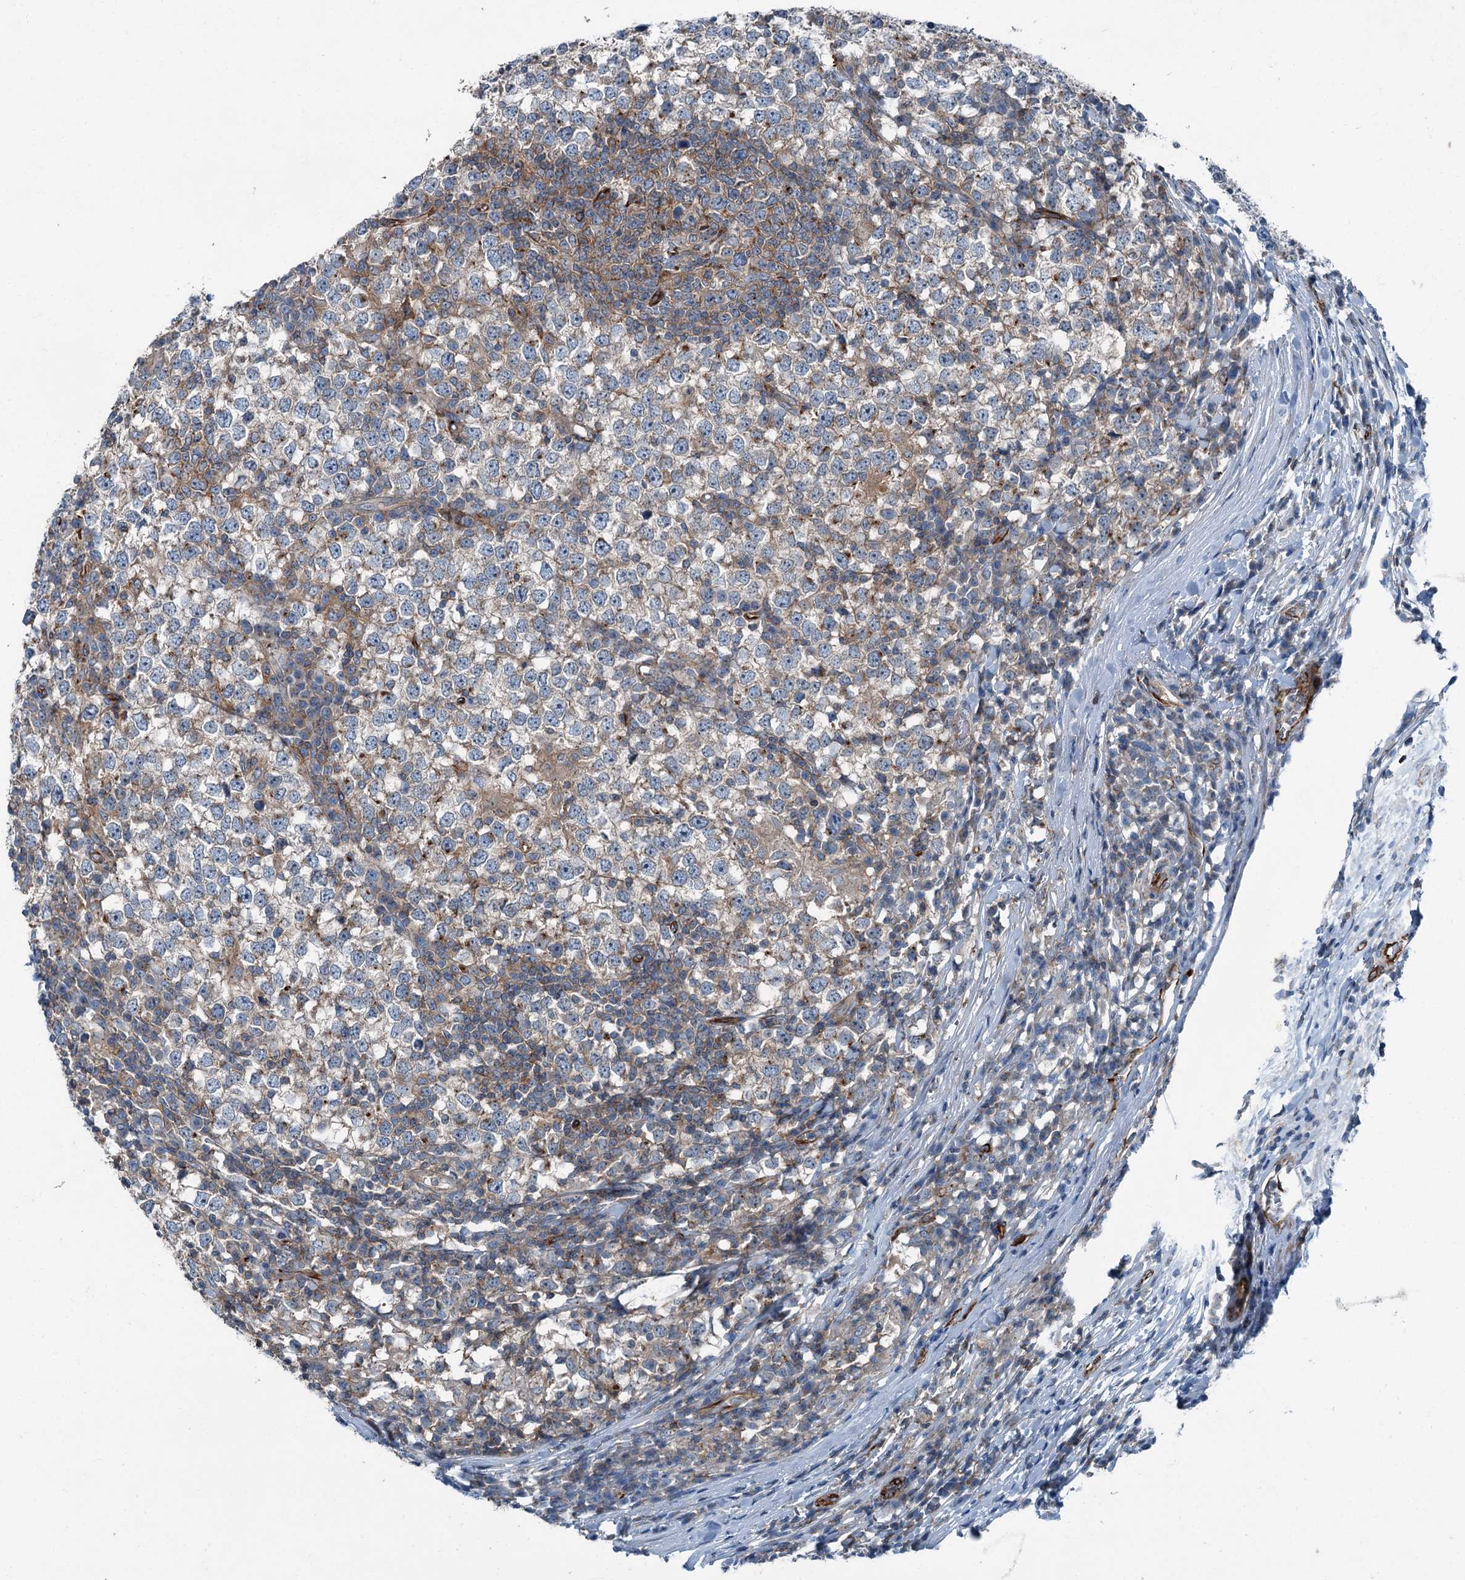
{"staining": {"intensity": "weak", "quantity": ">75%", "location": "cytoplasmic/membranous"}, "tissue": "testis cancer", "cell_type": "Tumor cells", "image_type": "cancer", "snomed": [{"axis": "morphology", "description": "Seminoma, NOS"}, {"axis": "topography", "description": "Testis"}], "caption": "Testis cancer tissue demonstrates weak cytoplasmic/membranous expression in approximately >75% of tumor cells", "gene": "AXL", "patient": {"sex": "male", "age": 65}}